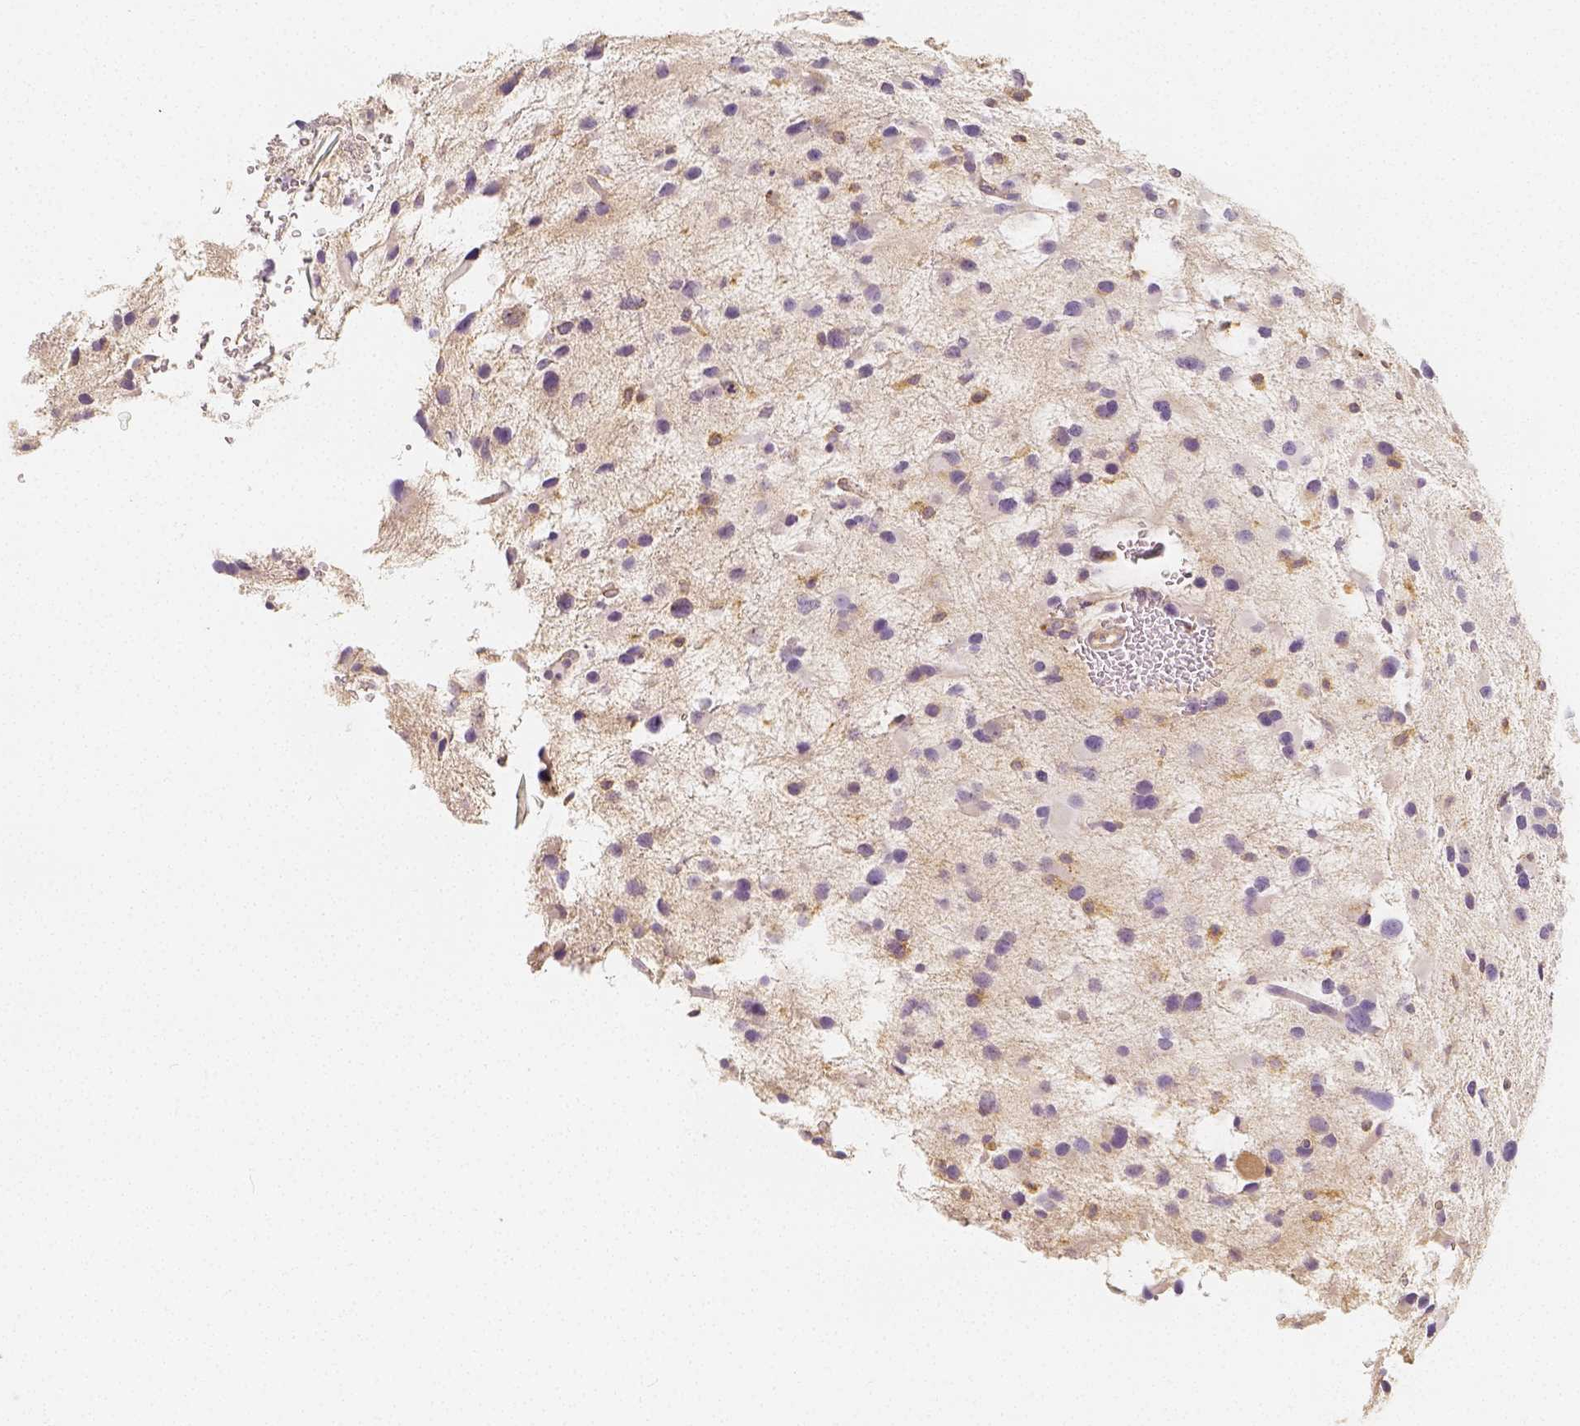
{"staining": {"intensity": "negative", "quantity": "none", "location": "none"}, "tissue": "glioma", "cell_type": "Tumor cells", "image_type": "cancer", "snomed": [{"axis": "morphology", "description": "Glioma, malignant, Low grade"}, {"axis": "topography", "description": "Brain"}], "caption": "Tumor cells are negative for protein expression in human glioma.", "gene": "PTPRJ", "patient": {"sex": "female", "age": 32}}